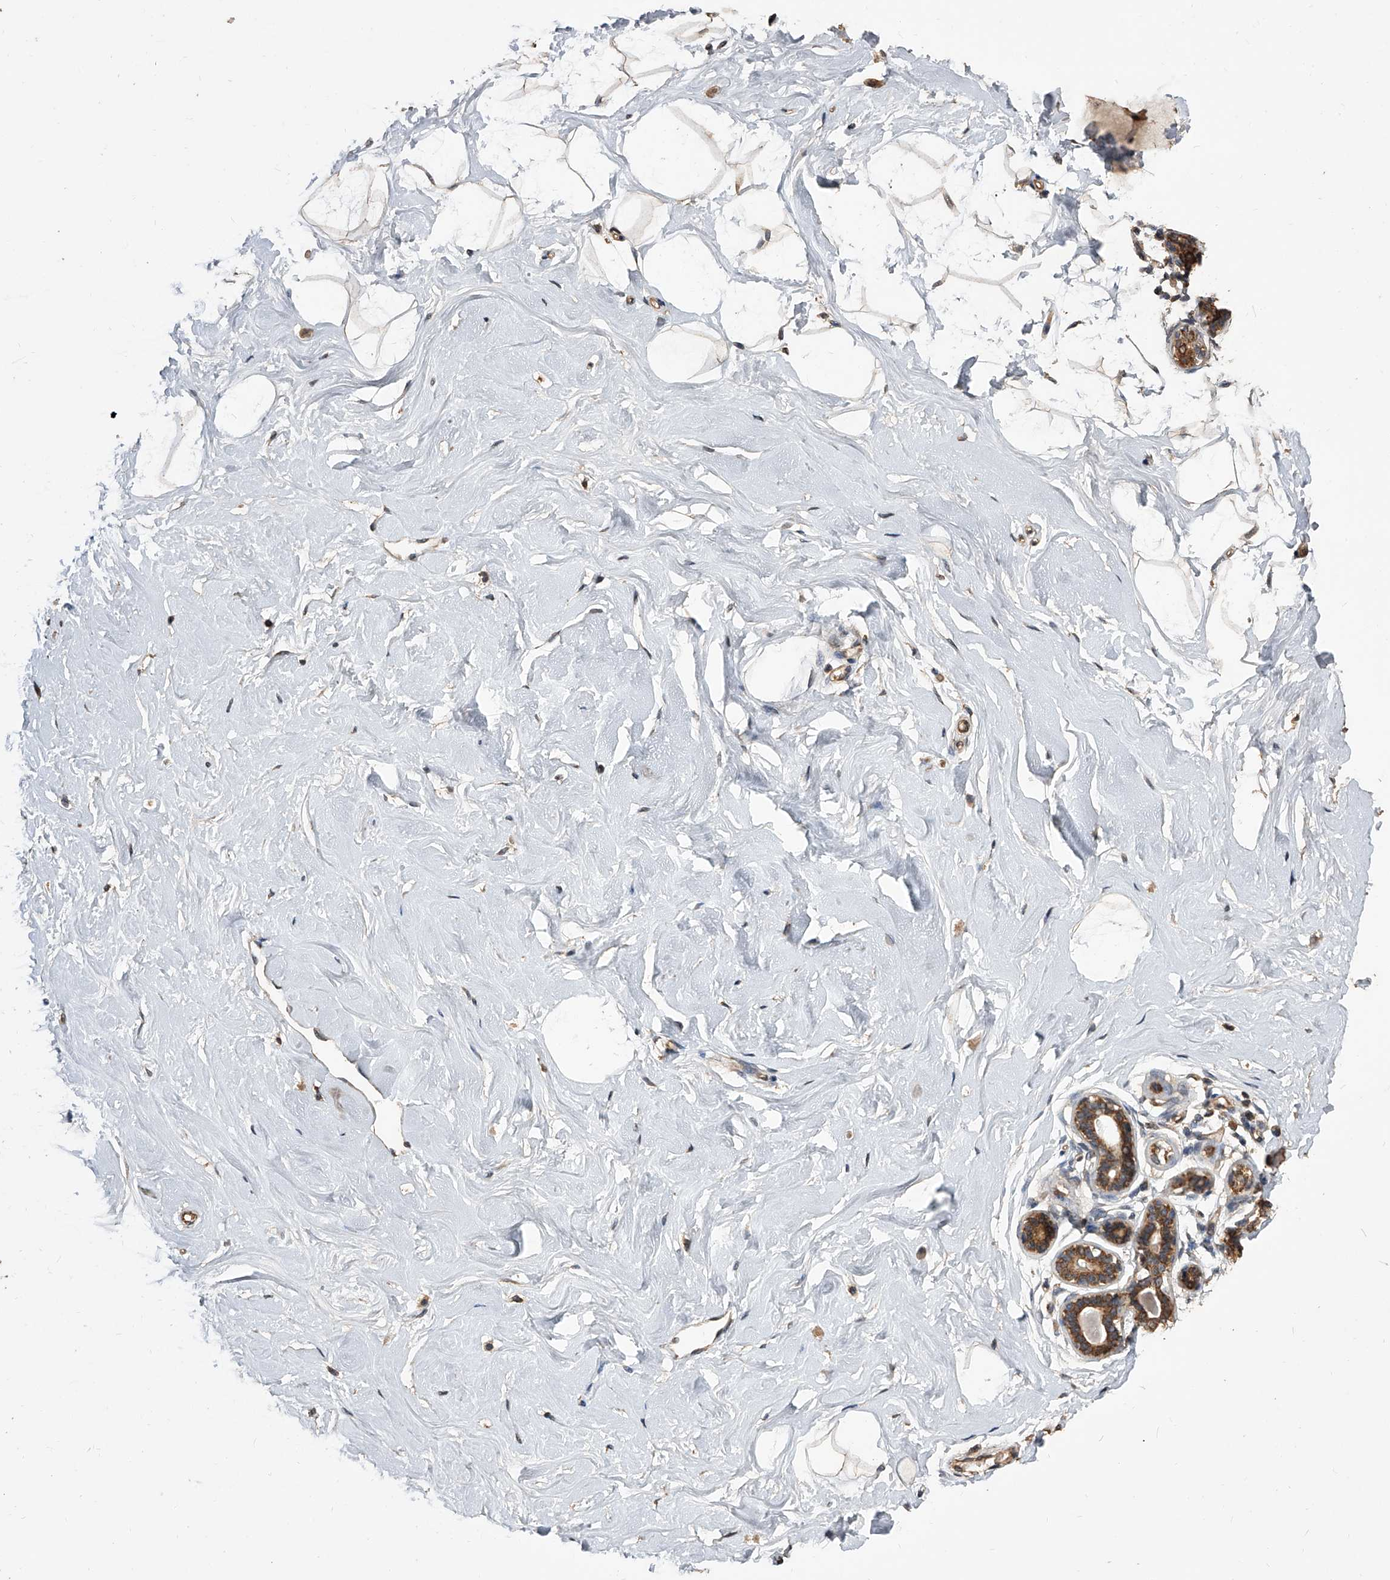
{"staining": {"intensity": "negative", "quantity": "none", "location": "none"}, "tissue": "breast", "cell_type": "Adipocytes", "image_type": "normal", "snomed": [{"axis": "morphology", "description": "Normal tissue, NOS"}, {"axis": "morphology", "description": "Adenoma, NOS"}, {"axis": "topography", "description": "Breast"}], "caption": "This micrograph is of unremarkable breast stained with immunohistochemistry to label a protein in brown with the nuclei are counter-stained blue. There is no staining in adipocytes.", "gene": "LTV1", "patient": {"sex": "female", "age": 23}}